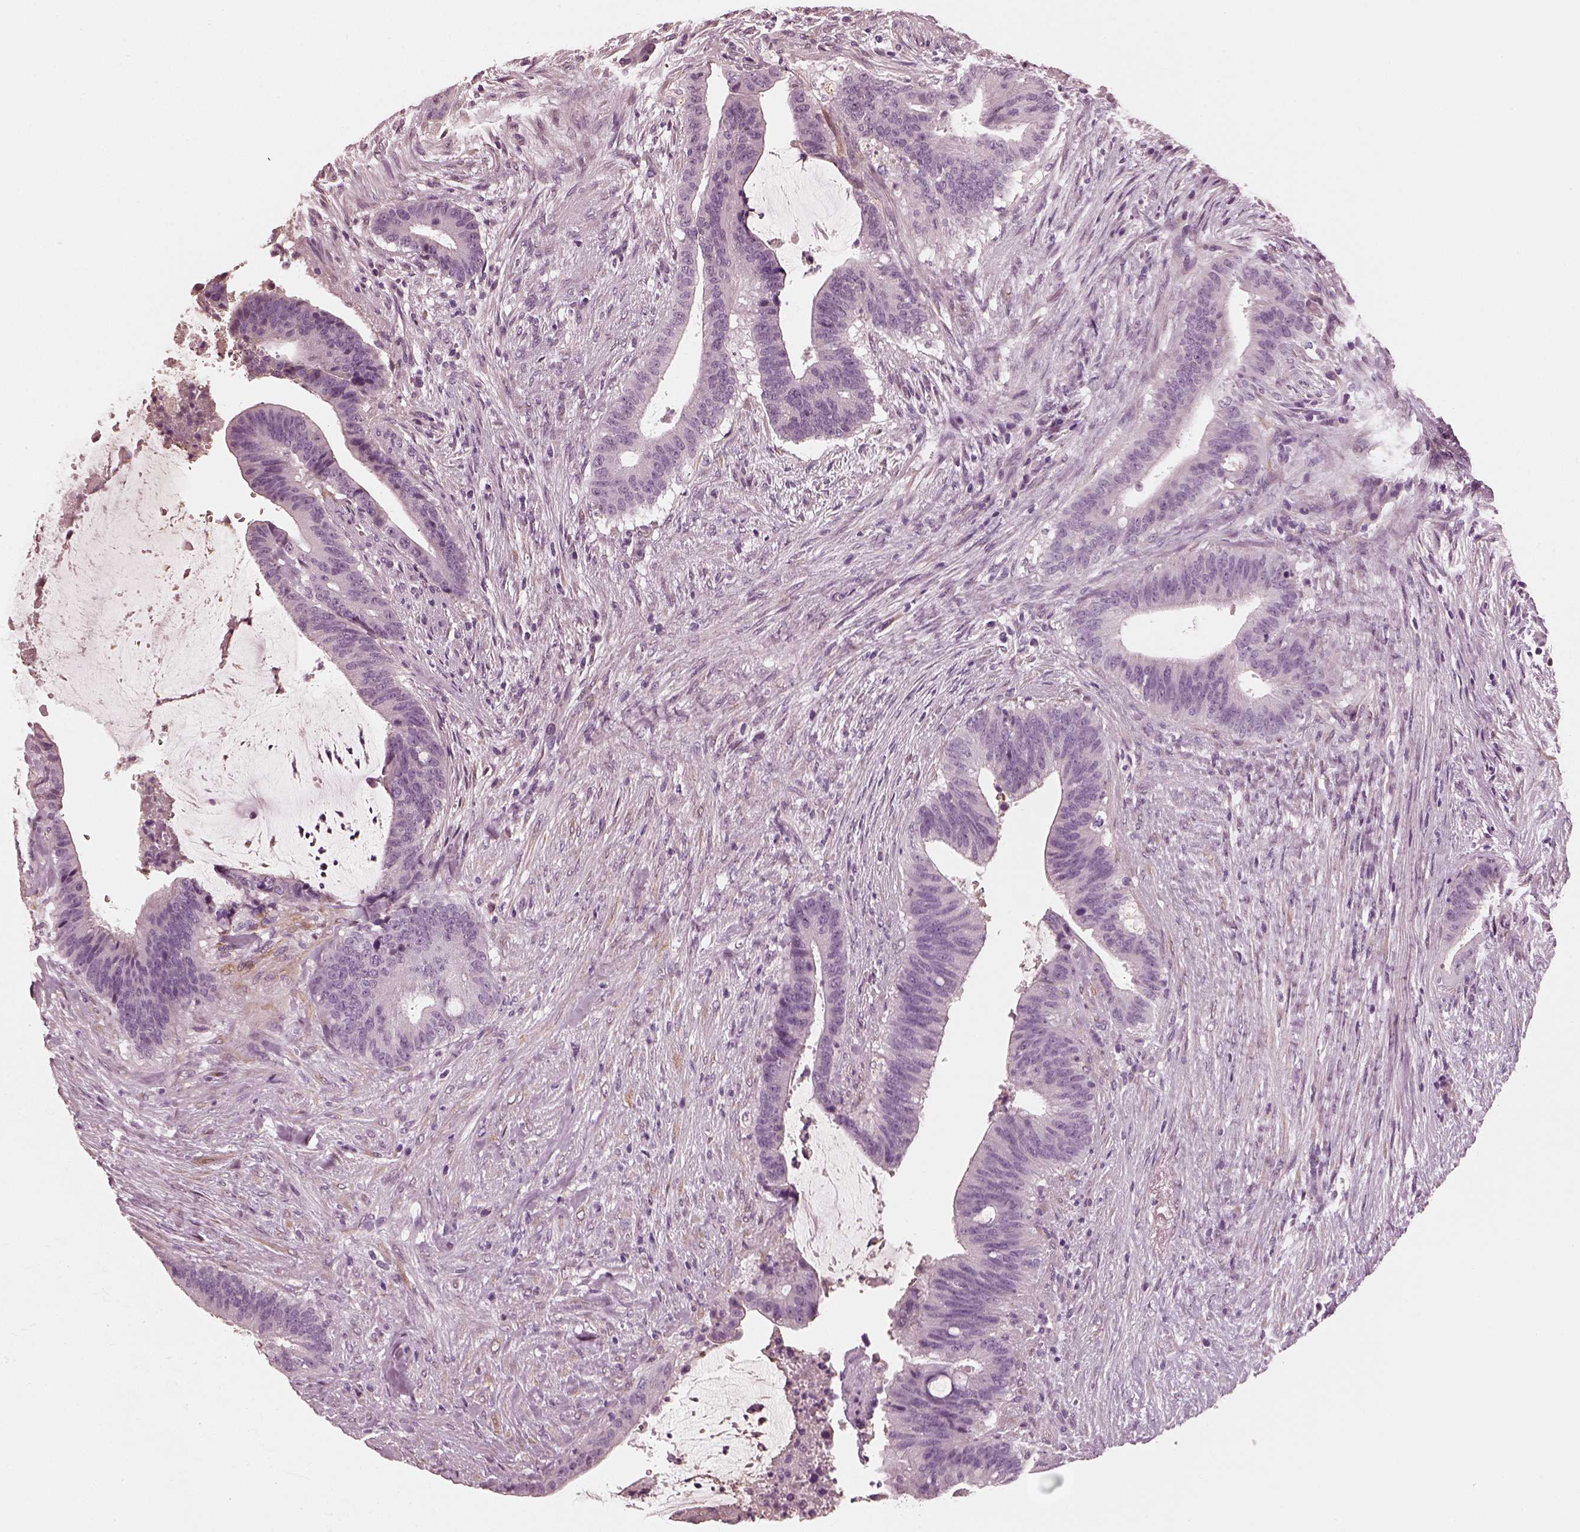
{"staining": {"intensity": "negative", "quantity": "none", "location": "none"}, "tissue": "colorectal cancer", "cell_type": "Tumor cells", "image_type": "cancer", "snomed": [{"axis": "morphology", "description": "Adenocarcinoma, NOS"}, {"axis": "topography", "description": "Colon"}], "caption": "Immunohistochemical staining of human colorectal cancer exhibits no significant expression in tumor cells.", "gene": "RS1", "patient": {"sex": "female", "age": 43}}